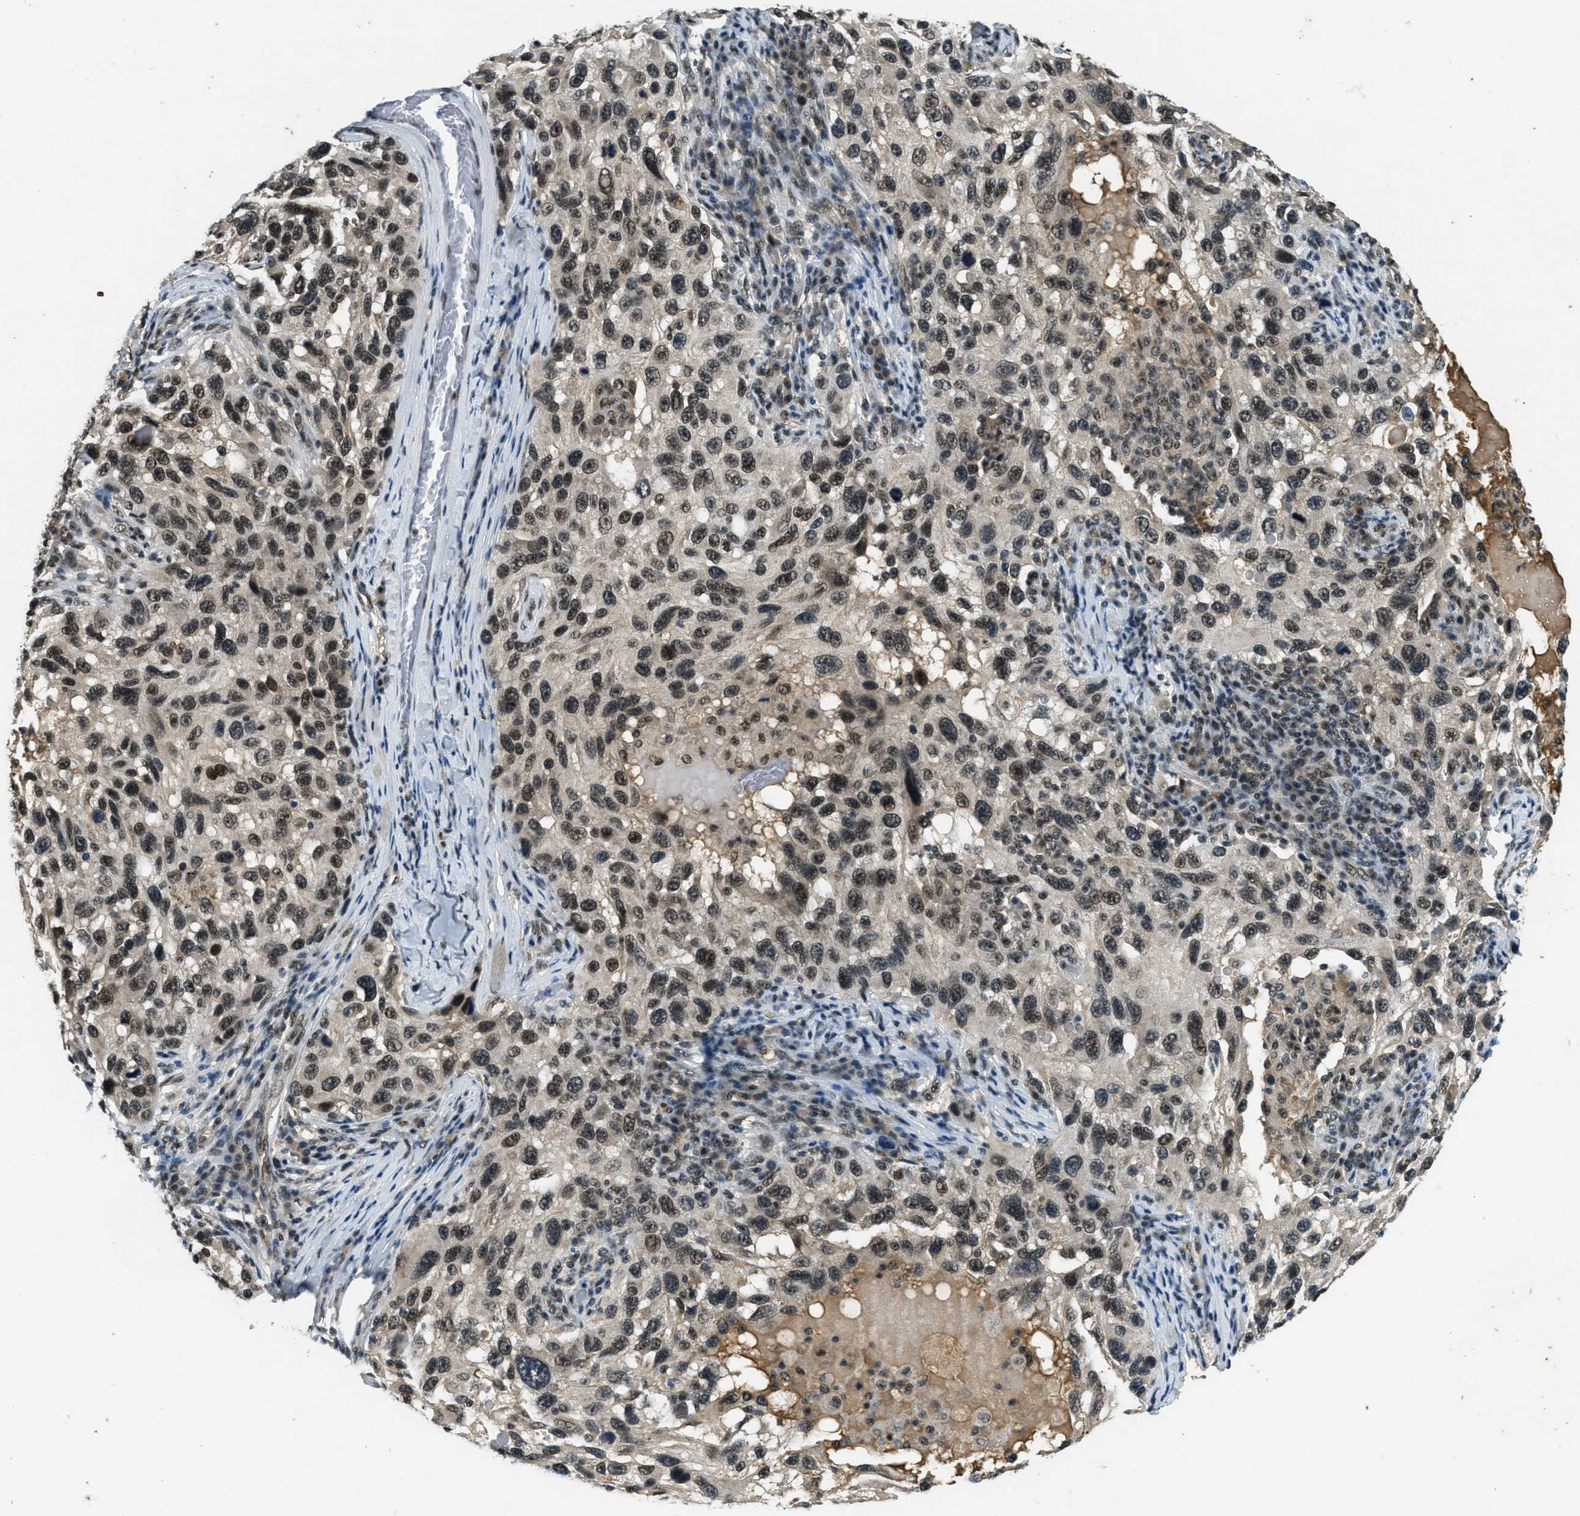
{"staining": {"intensity": "strong", "quantity": "25%-75%", "location": "nuclear"}, "tissue": "melanoma", "cell_type": "Tumor cells", "image_type": "cancer", "snomed": [{"axis": "morphology", "description": "Malignant melanoma, NOS"}, {"axis": "topography", "description": "Skin"}], "caption": "Malignant melanoma tissue displays strong nuclear staining in about 25%-75% of tumor cells, visualized by immunohistochemistry.", "gene": "ZNF148", "patient": {"sex": "male", "age": 53}}